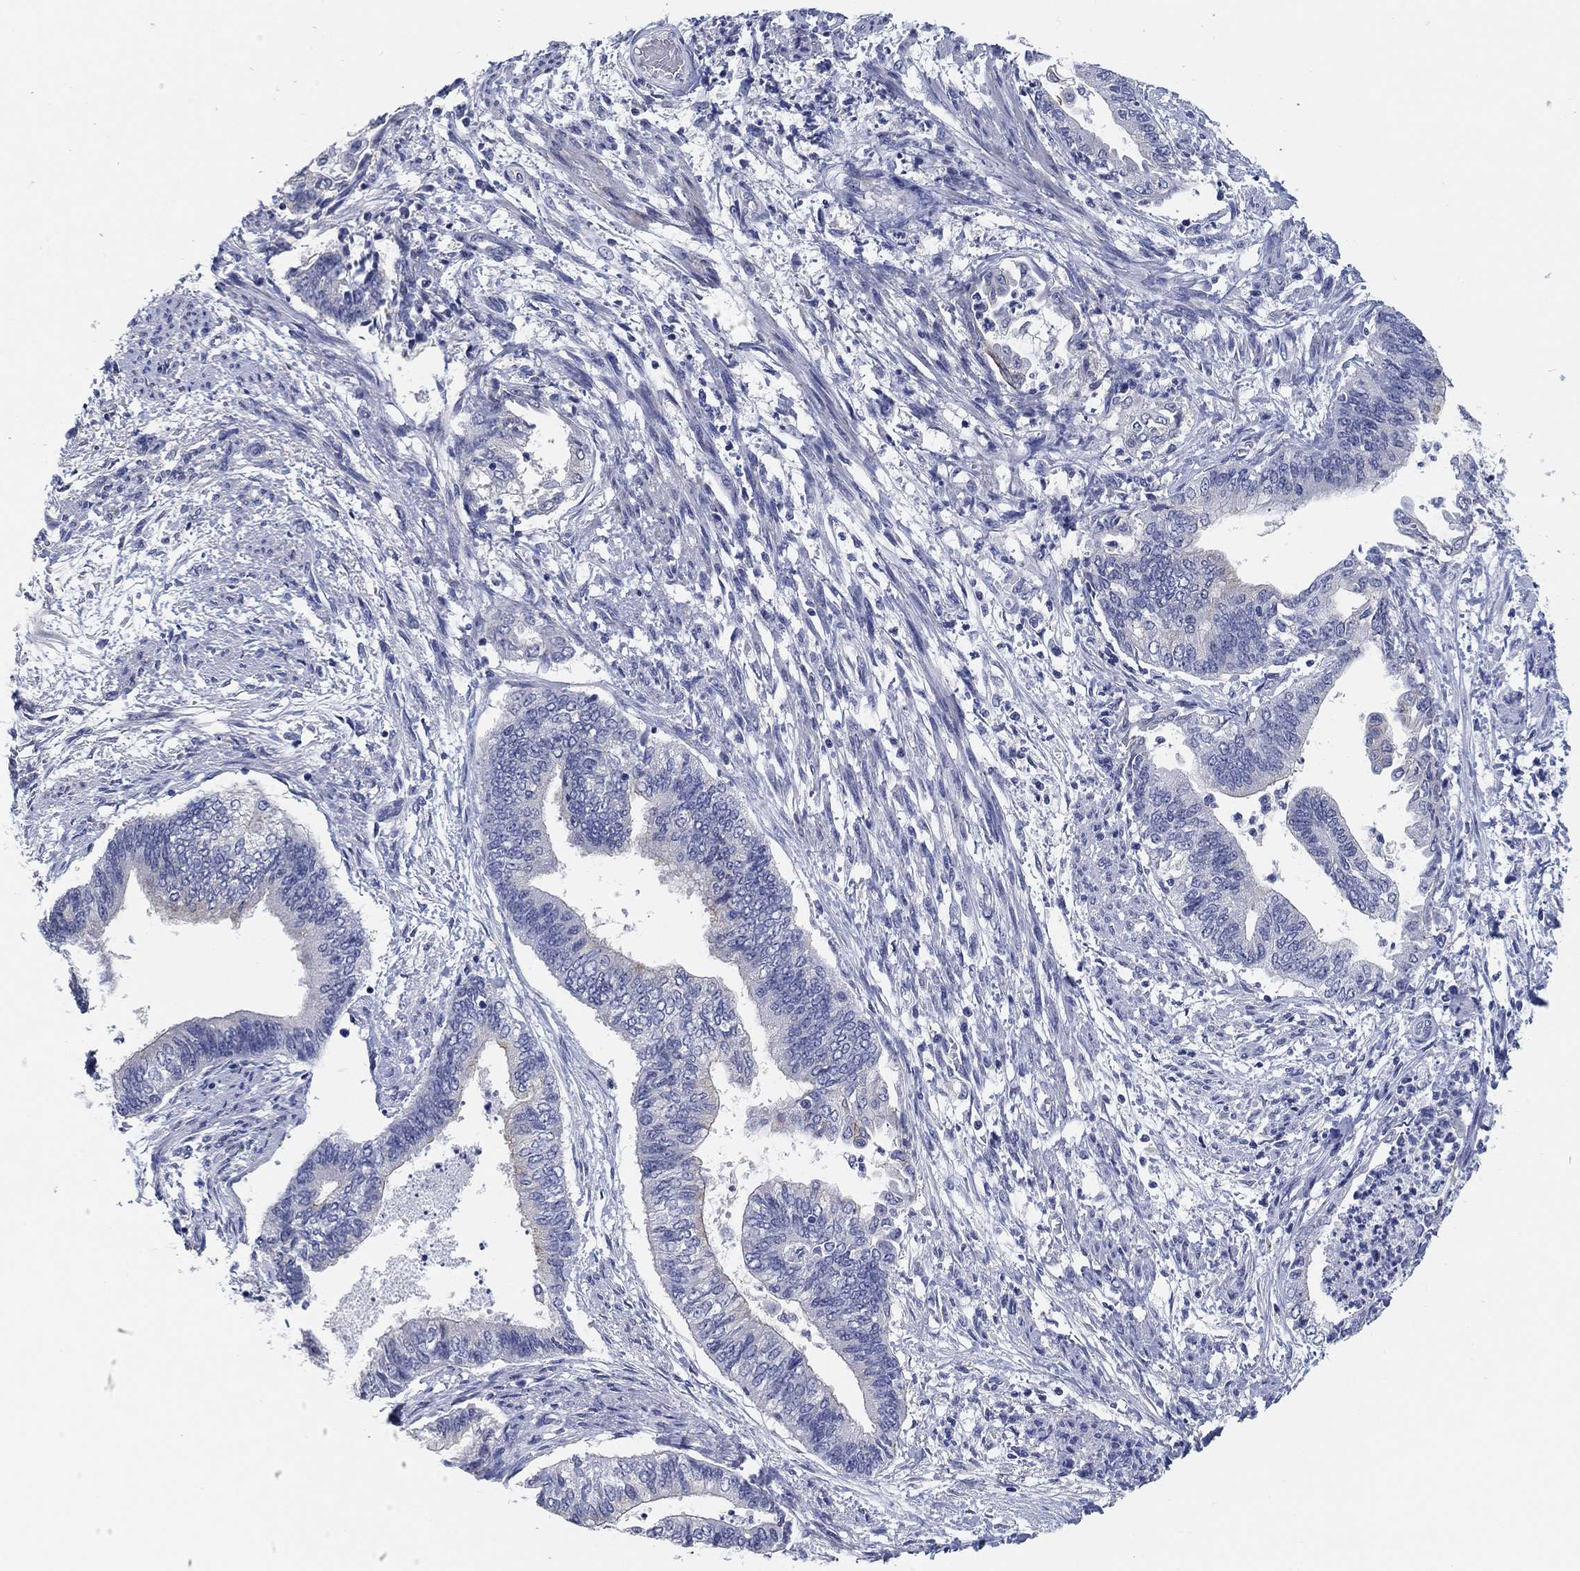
{"staining": {"intensity": "negative", "quantity": "none", "location": "none"}, "tissue": "endometrial cancer", "cell_type": "Tumor cells", "image_type": "cancer", "snomed": [{"axis": "morphology", "description": "Adenocarcinoma, NOS"}, {"axis": "topography", "description": "Endometrium"}], "caption": "IHC of human adenocarcinoma (endometrial) displays no positivity in tumor cells.", "gene": "CLUL1", "patient": {"sex": "female", "age": 65}}